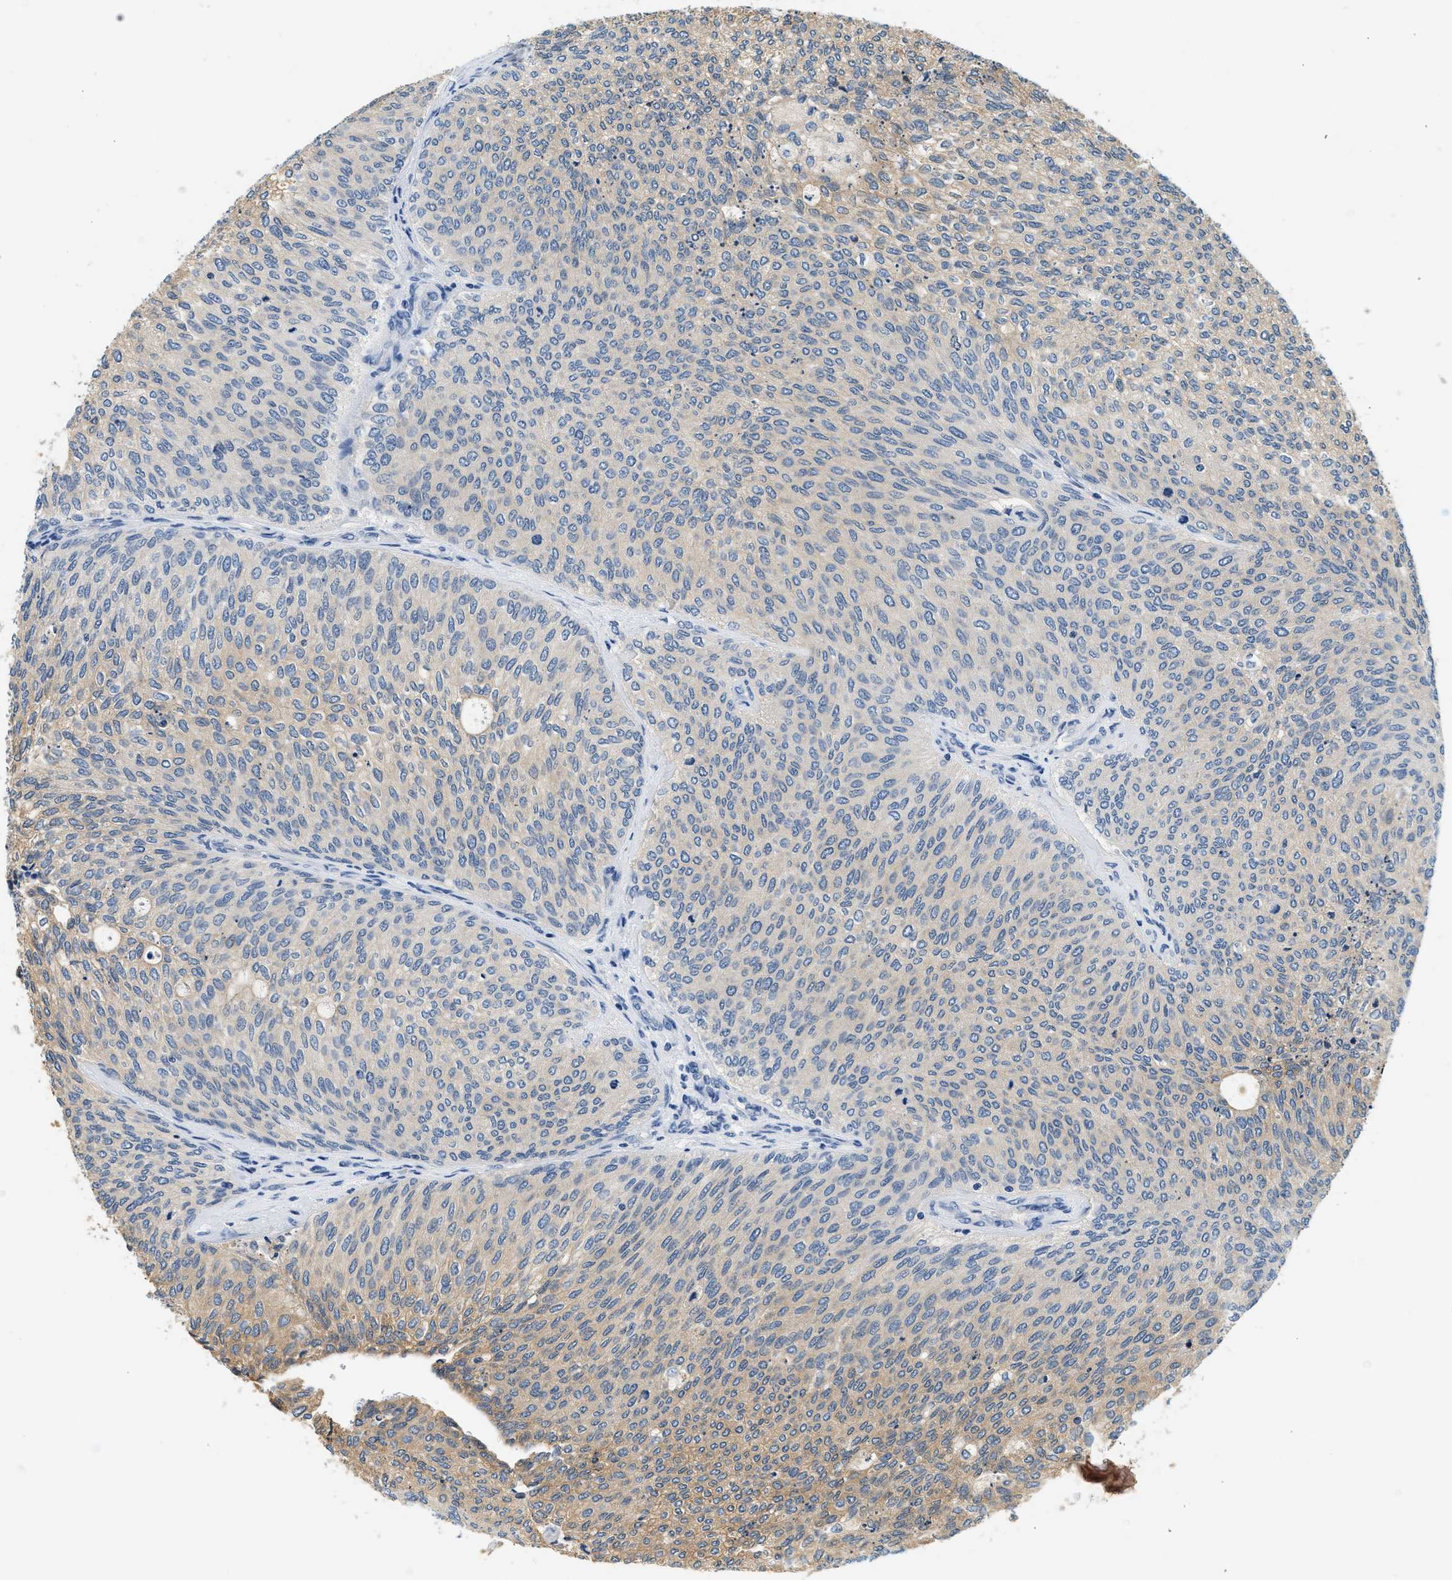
{"staining": {"intensity": "weak", "quantity": "<25%", "location": "cytoplasmic/membranous"}, "tissue": "urothelial cancer", "cell_type": "Tumor cells", "image_type": "cancer", "snomed": [{"axis": "morphology", "description": "Urothelial carcinoma, Low grade"}, {"axis": "topography", "description": "Urinary bladder"}], "caption": "This is a histopathology image of IHC staining of urothelial cancer, which shows no staining in tumor cells.", "gene": "SLC35E1", "patient": {"sex": "female", "age": 79}}